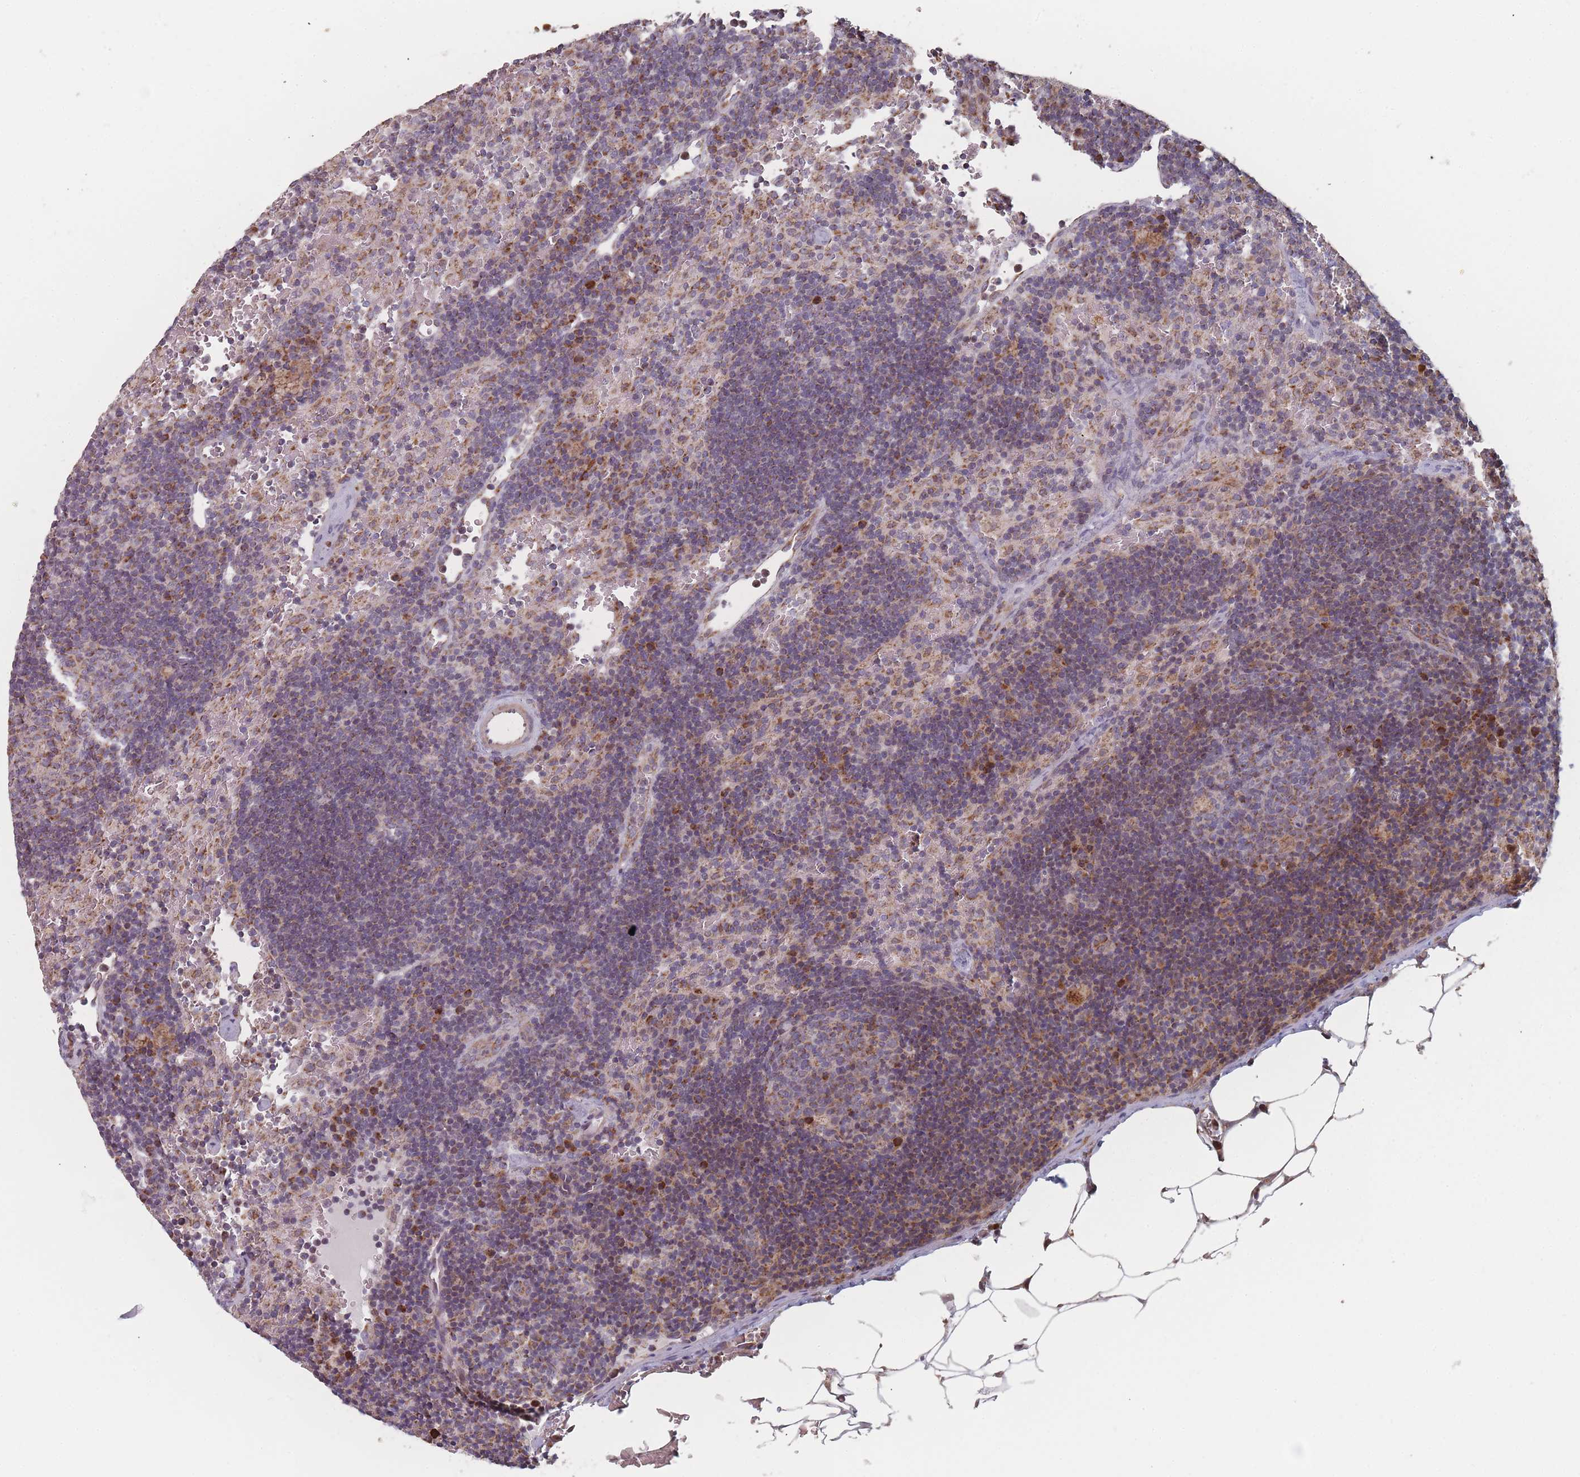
{"staining": {"intensity": "negative", "quantity": "none", "location": "none"}, "tissue": "lymph node", "cell_type": "Germinal center cells", "image_type": "normal", "snomed": [{"axis": "morphology", "description": "Normal tissue, NOS"}, {"axis": "topography", "description": "Lymph node"}], "caption": "The photomicrograph displays no staining of germinal center cells in normal lymph node.", "gene": "PSMB3", "patient": {"sex": "male", "age": 62}}